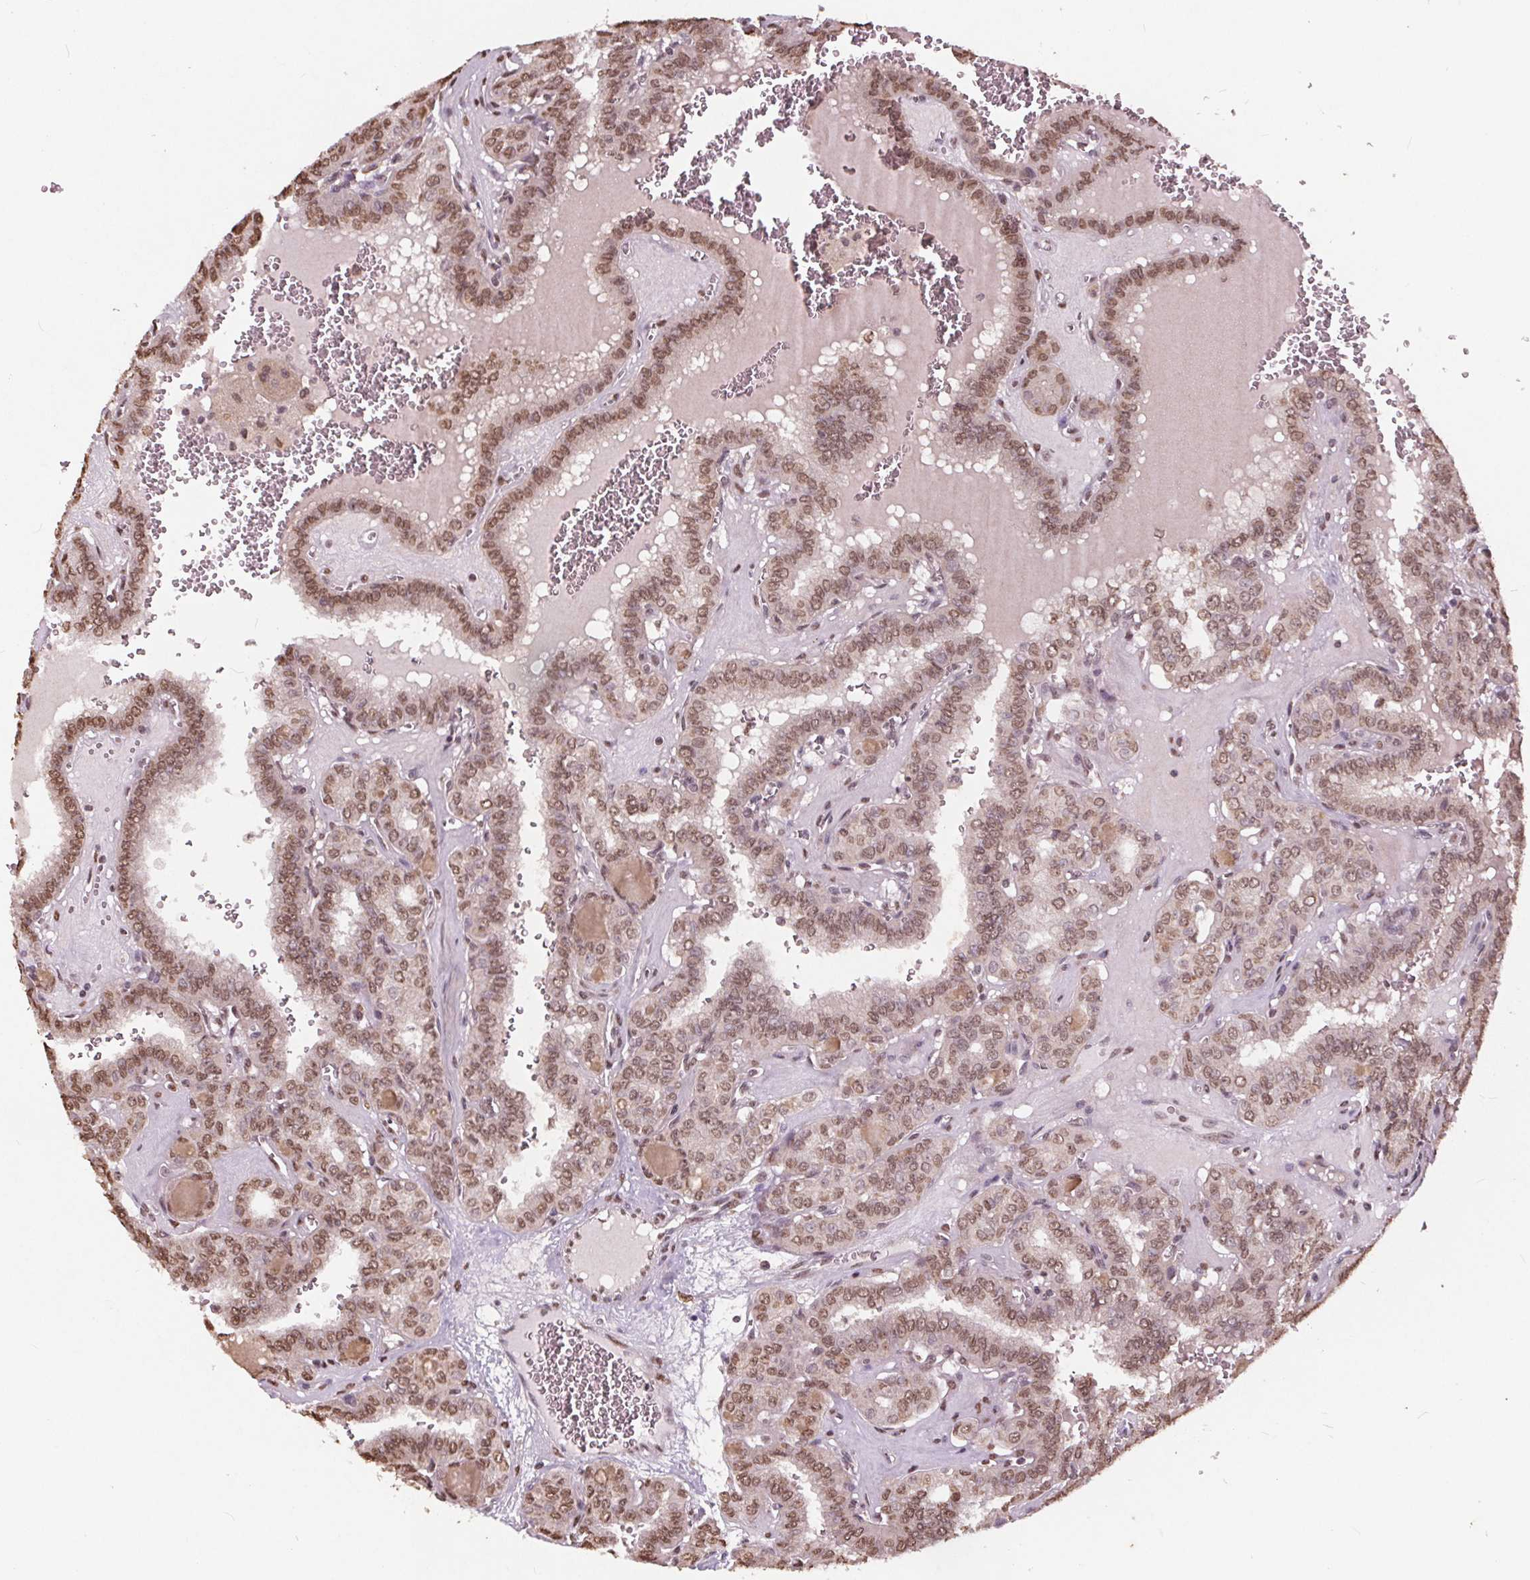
{"staining": {"intensity": "moderate", "quantity": ">75%", "location": "nuclear"}, "tissue": "thyroid cancer", "cell_type": "Tumor cells", "image_type": "cancer", "snomed": [{"axis": "morphology", "description": "Papillary adenocarcinoma, NOS"}, {"axis": "topography", "description": "Thyroid gland"}], "caption": "IHC of thyroid papillary adenocarcinoma shows medium levels of moderate nuclear positivity in about >75% of tumor cells.", "gene": "HIF1AN", "patient": {"sex": "female", "age": 41}}